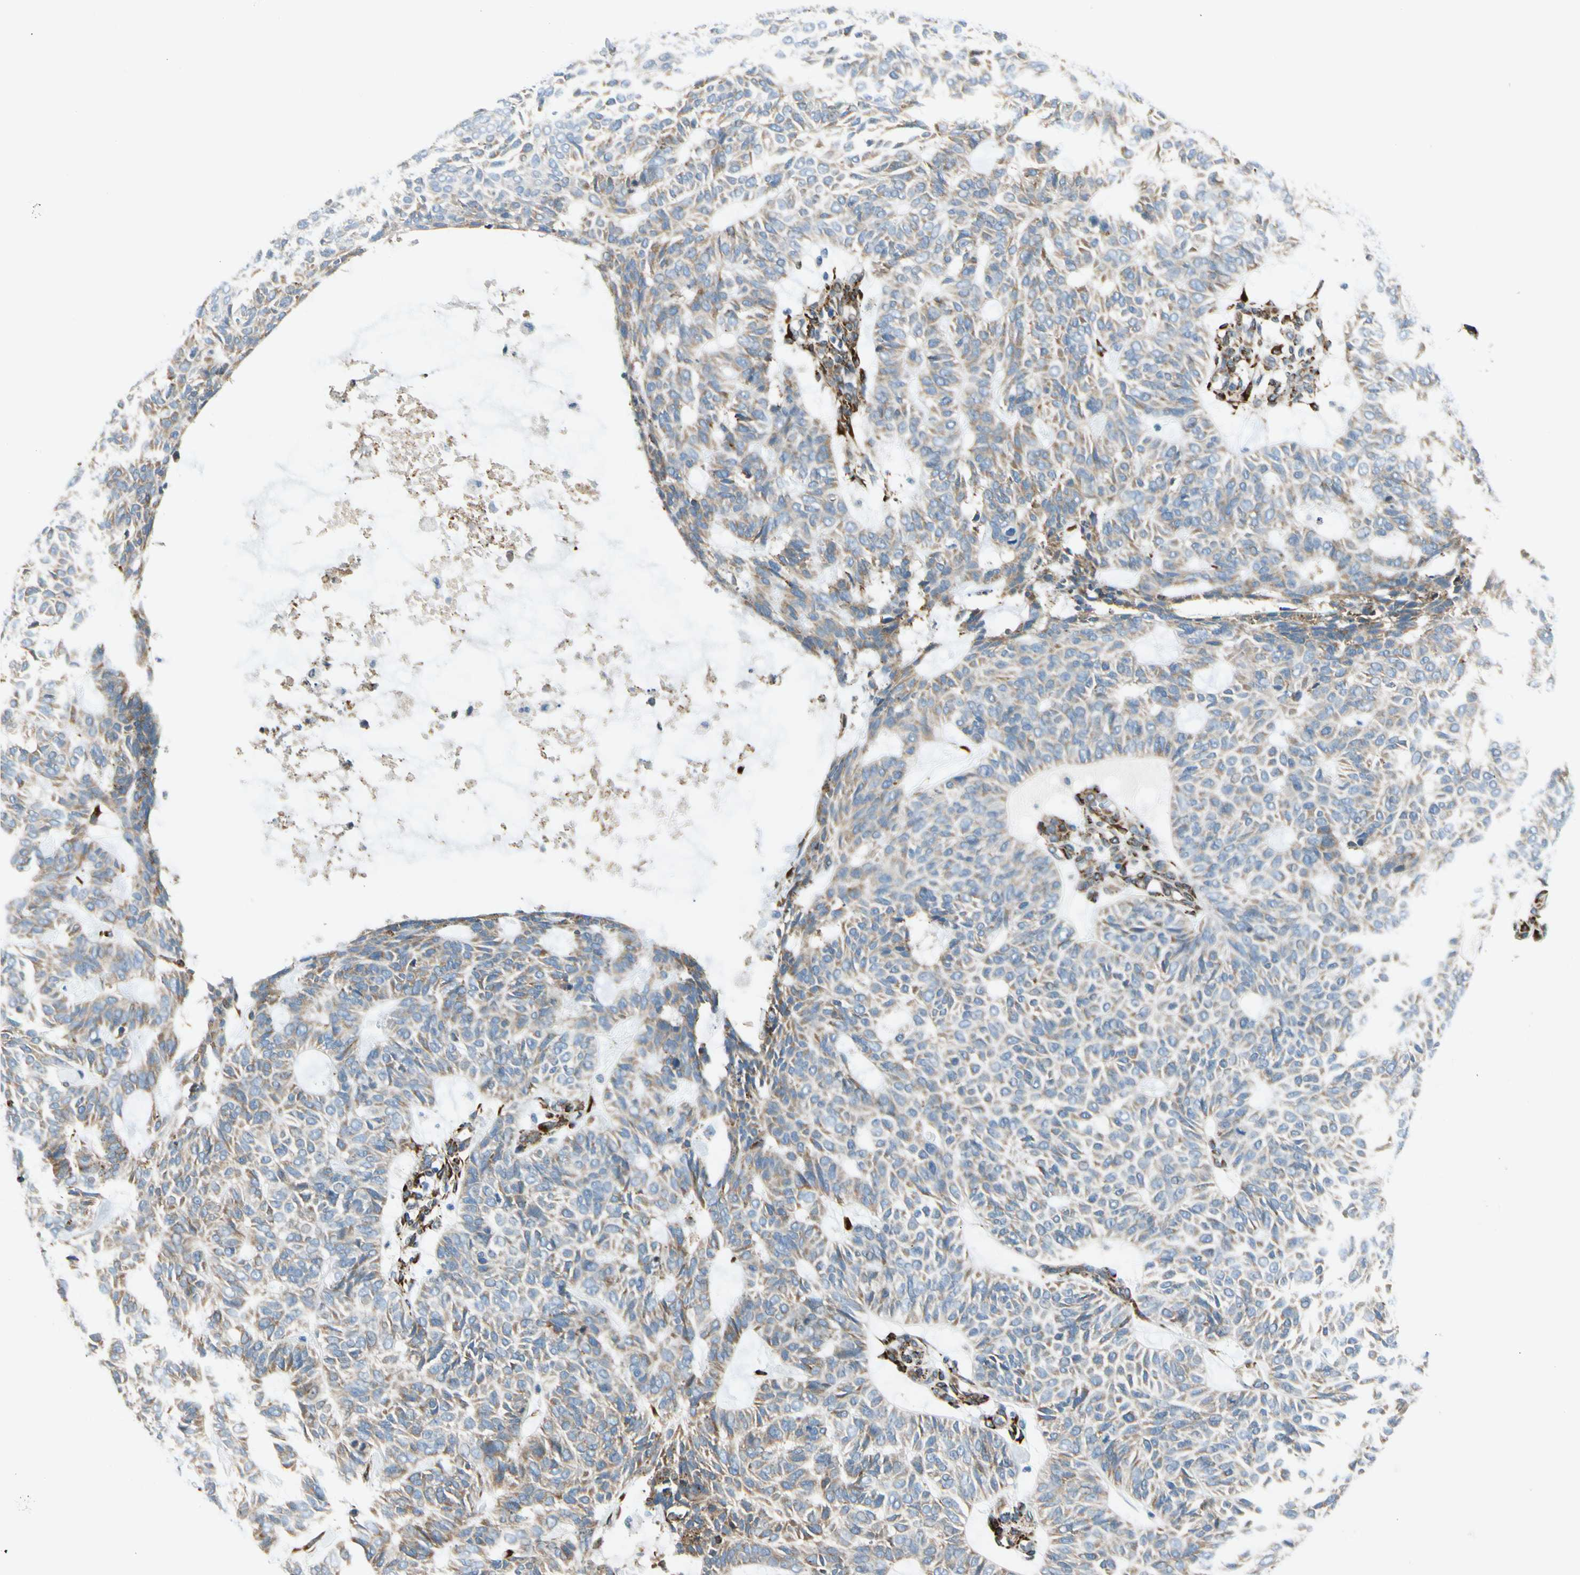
{"staining": {"intensity": "weak", "quantity": ">75%", "location": "cytoplasmic/membranous"}, "tissue": "skin cancer", "cell_type": "Tumor cells", "image_type": "cancer", "snomed": [{"axis": "morphology", "description": "Basal cell carcinoma"}, {"axis": "topography", "description": "Skin"}], "caption": "Immunohistochemical staining of human basal cell carcinoma (skin) displays low levels of weak cytoplasmic/membranous protein expression in about >75% of tumor cells.", "gene": "FKBP7", "patient": {"sex": "male", "age": 87}}